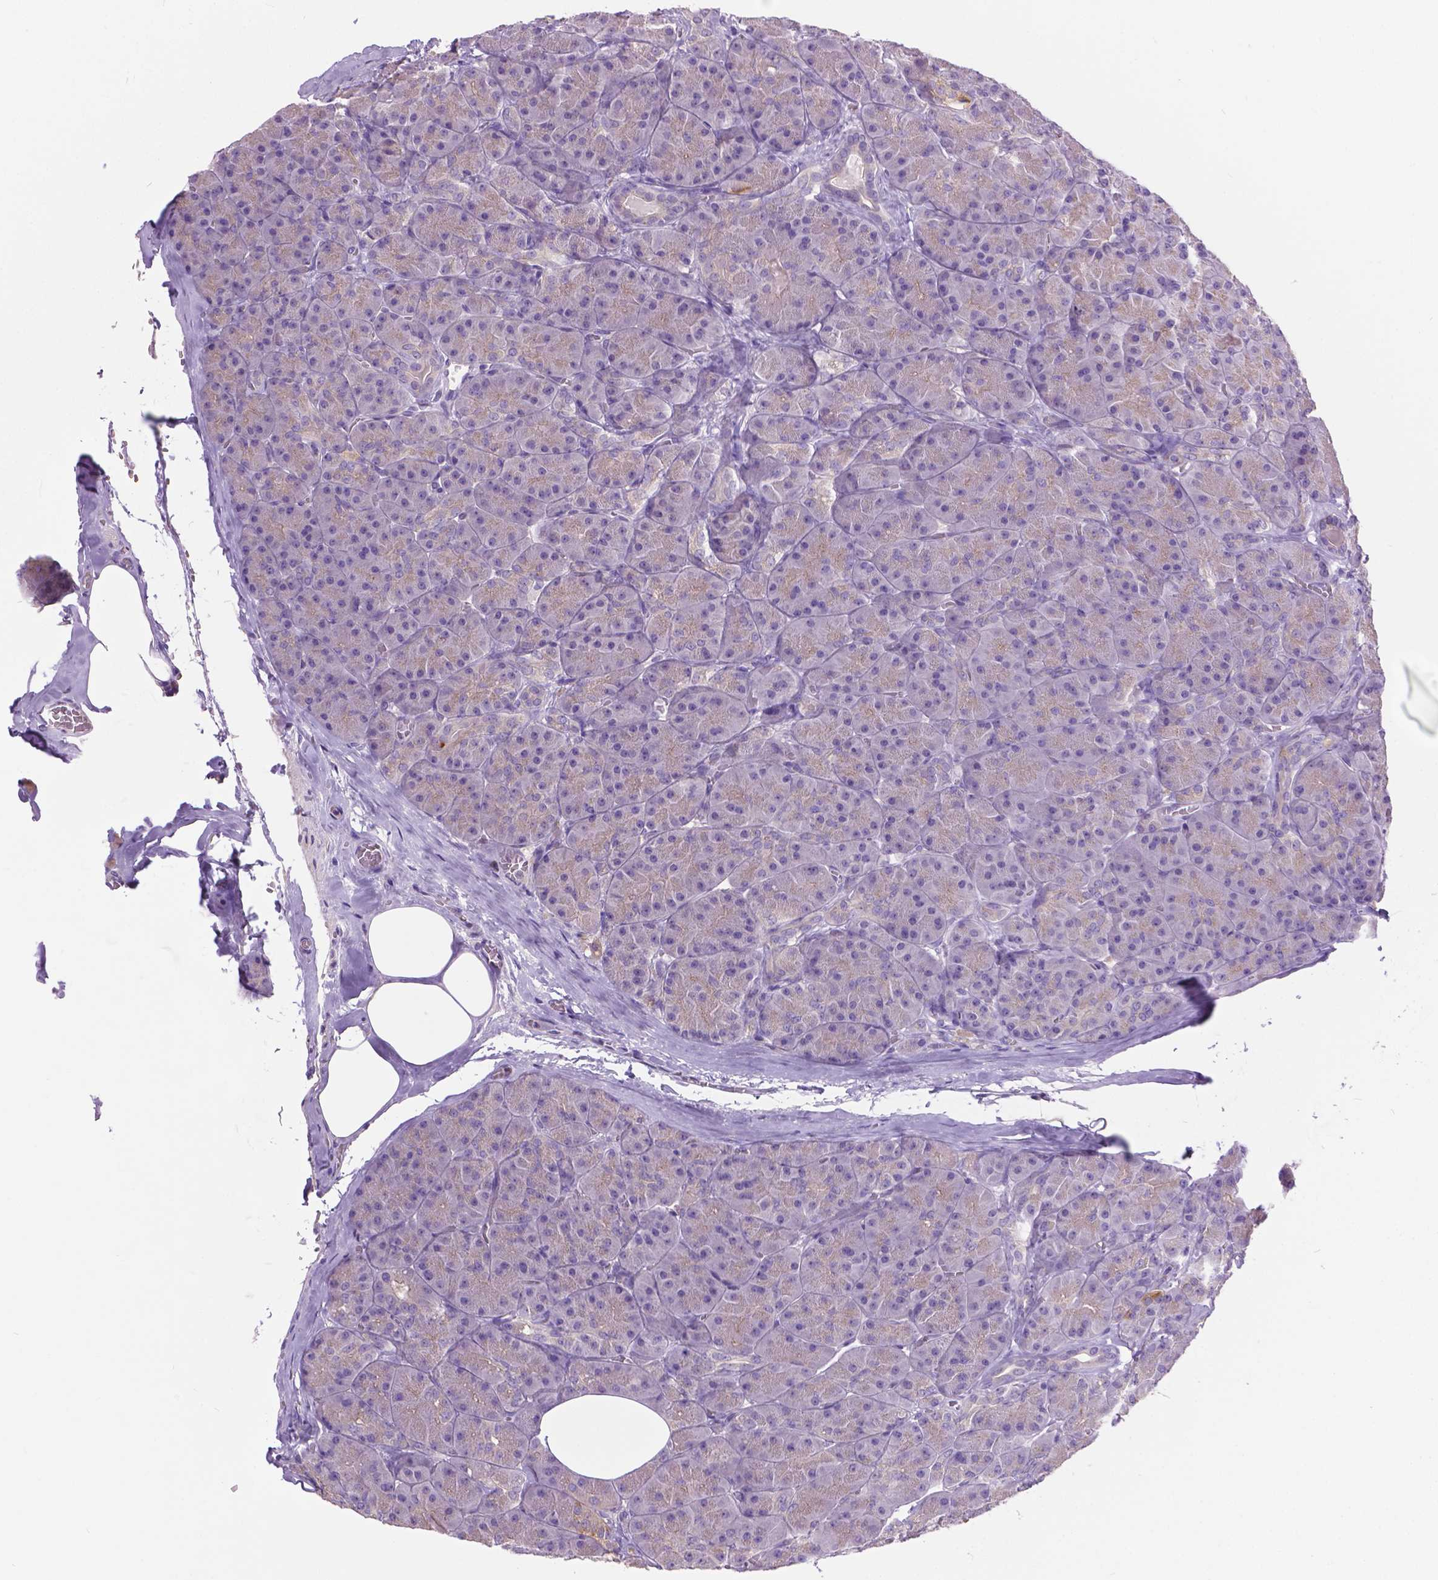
{"staining": {"intensity": "weak", "quantity": "<25%", "location": "cytoplasmic/membranous"}, "tissue": "pancreas", "cell_type": "Exocrine glandular cells", "image_type": "normal", "snomed": [{"axis": "morphology", "description": "Normal tissue, NOS"}, {"axis": "topography", "description": "Pancreas"}], "caption": "The immunohistochemistry image has no significant staining in exocrine glandular cells of pancreas. The staining was performed using DAB (3,3'-diaminobenzidine) to visualize the protein expression in brown, while the nuclei were stained in blue with hematoxylin (Magnification: 20x).", "gene": "CDH7", "patient": {"sex": "male", "age": 57}}